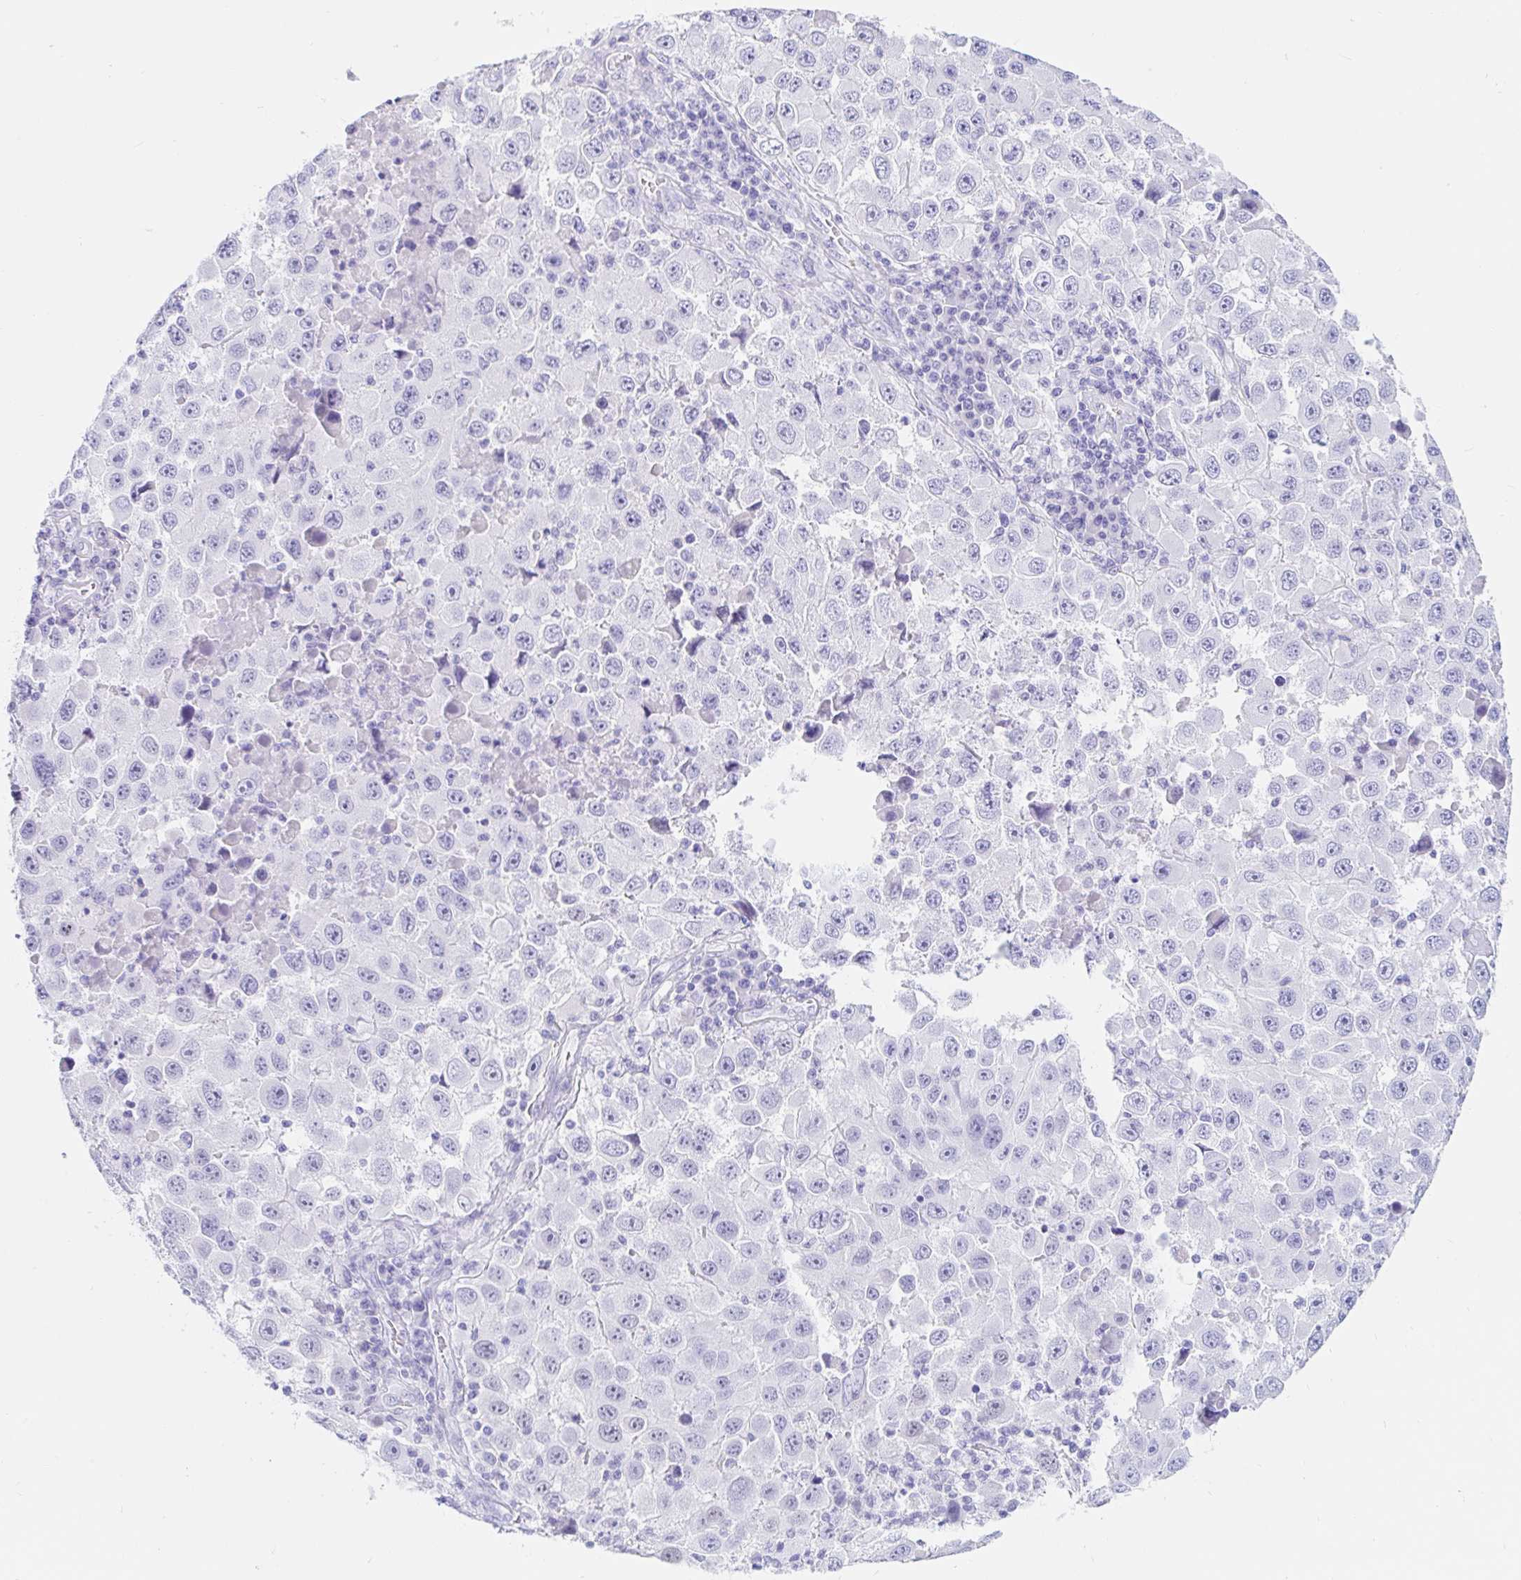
{"staining": {"intensity": "negative", "quantity": "none", "location": "none"}, "tissue": "melanoma", "cell_type": "Tumor cells", "image_type": "cancer", "snomed": [{"axis": "morphology", "description": "Malignant melanoma, Metastatic site"}, {"axis": "topography", "description": "Lymph node"}], "caption": "DAB (3,3'-diaminobenzidine) immunohistochemical staining of human malignant melanoma (metastatic site) exhibits no significant positivity in tumor cells.", "gene": "OR6T1", "patient": {"sex": "female", "age": 67}}